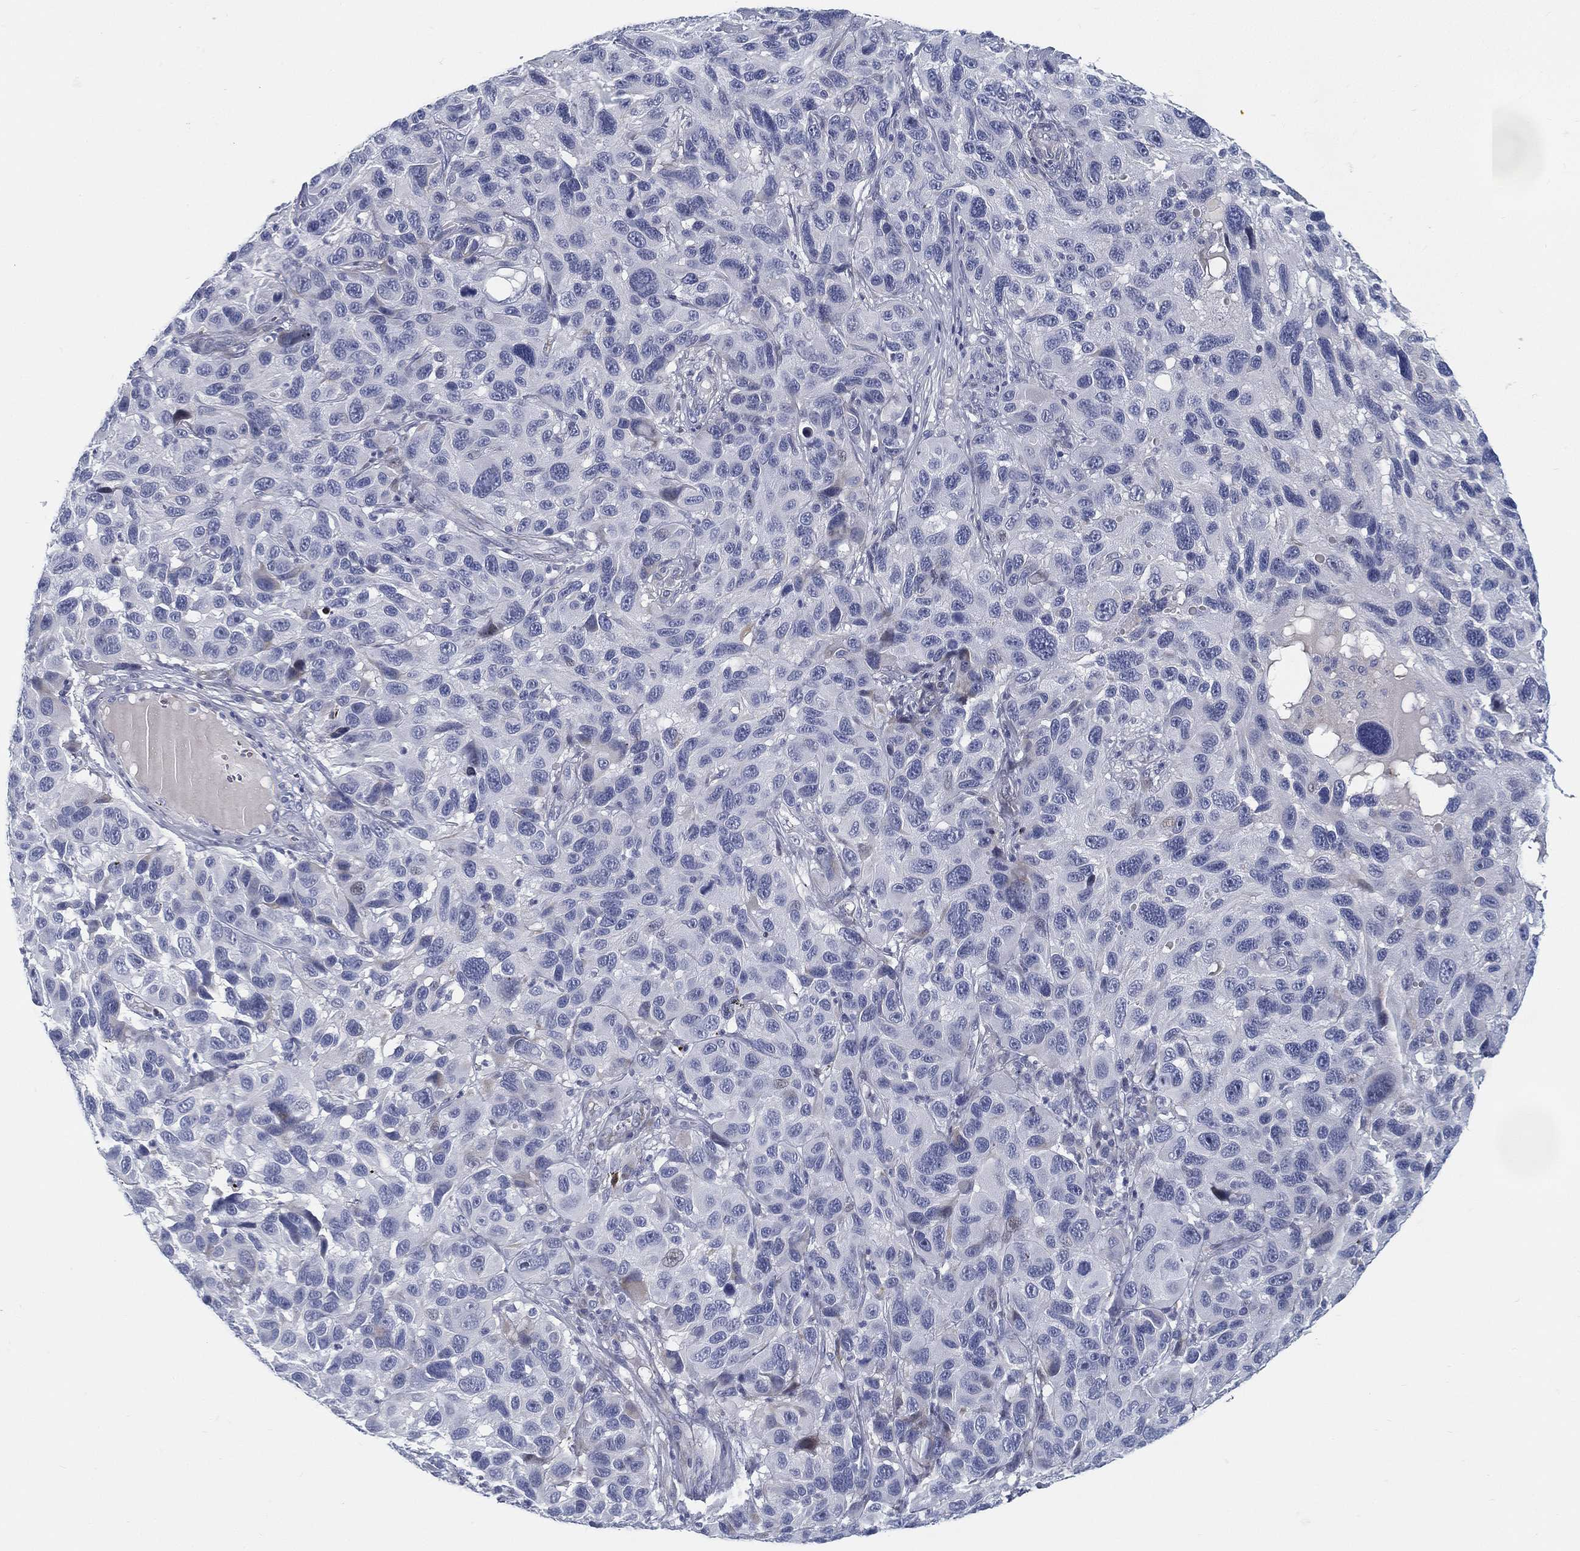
{"staining": {"intensity": "negative", "quantity": "none", "location": "none"}, "tissue": "melanoma", "cell_type": "Tumor cells", "image_type": "cancer", "snomed": [{"axis": "morphology", "description": "Malignant melanoma, NOS"}, {"axis": "topography", "description": "Skin"}], "caption": "Human malignant melanoma stained for a protein using IHC reveals no expression in tumor cells.", "gene": "SPPL2C", "patient": {"sex": "male", "age": 53}}